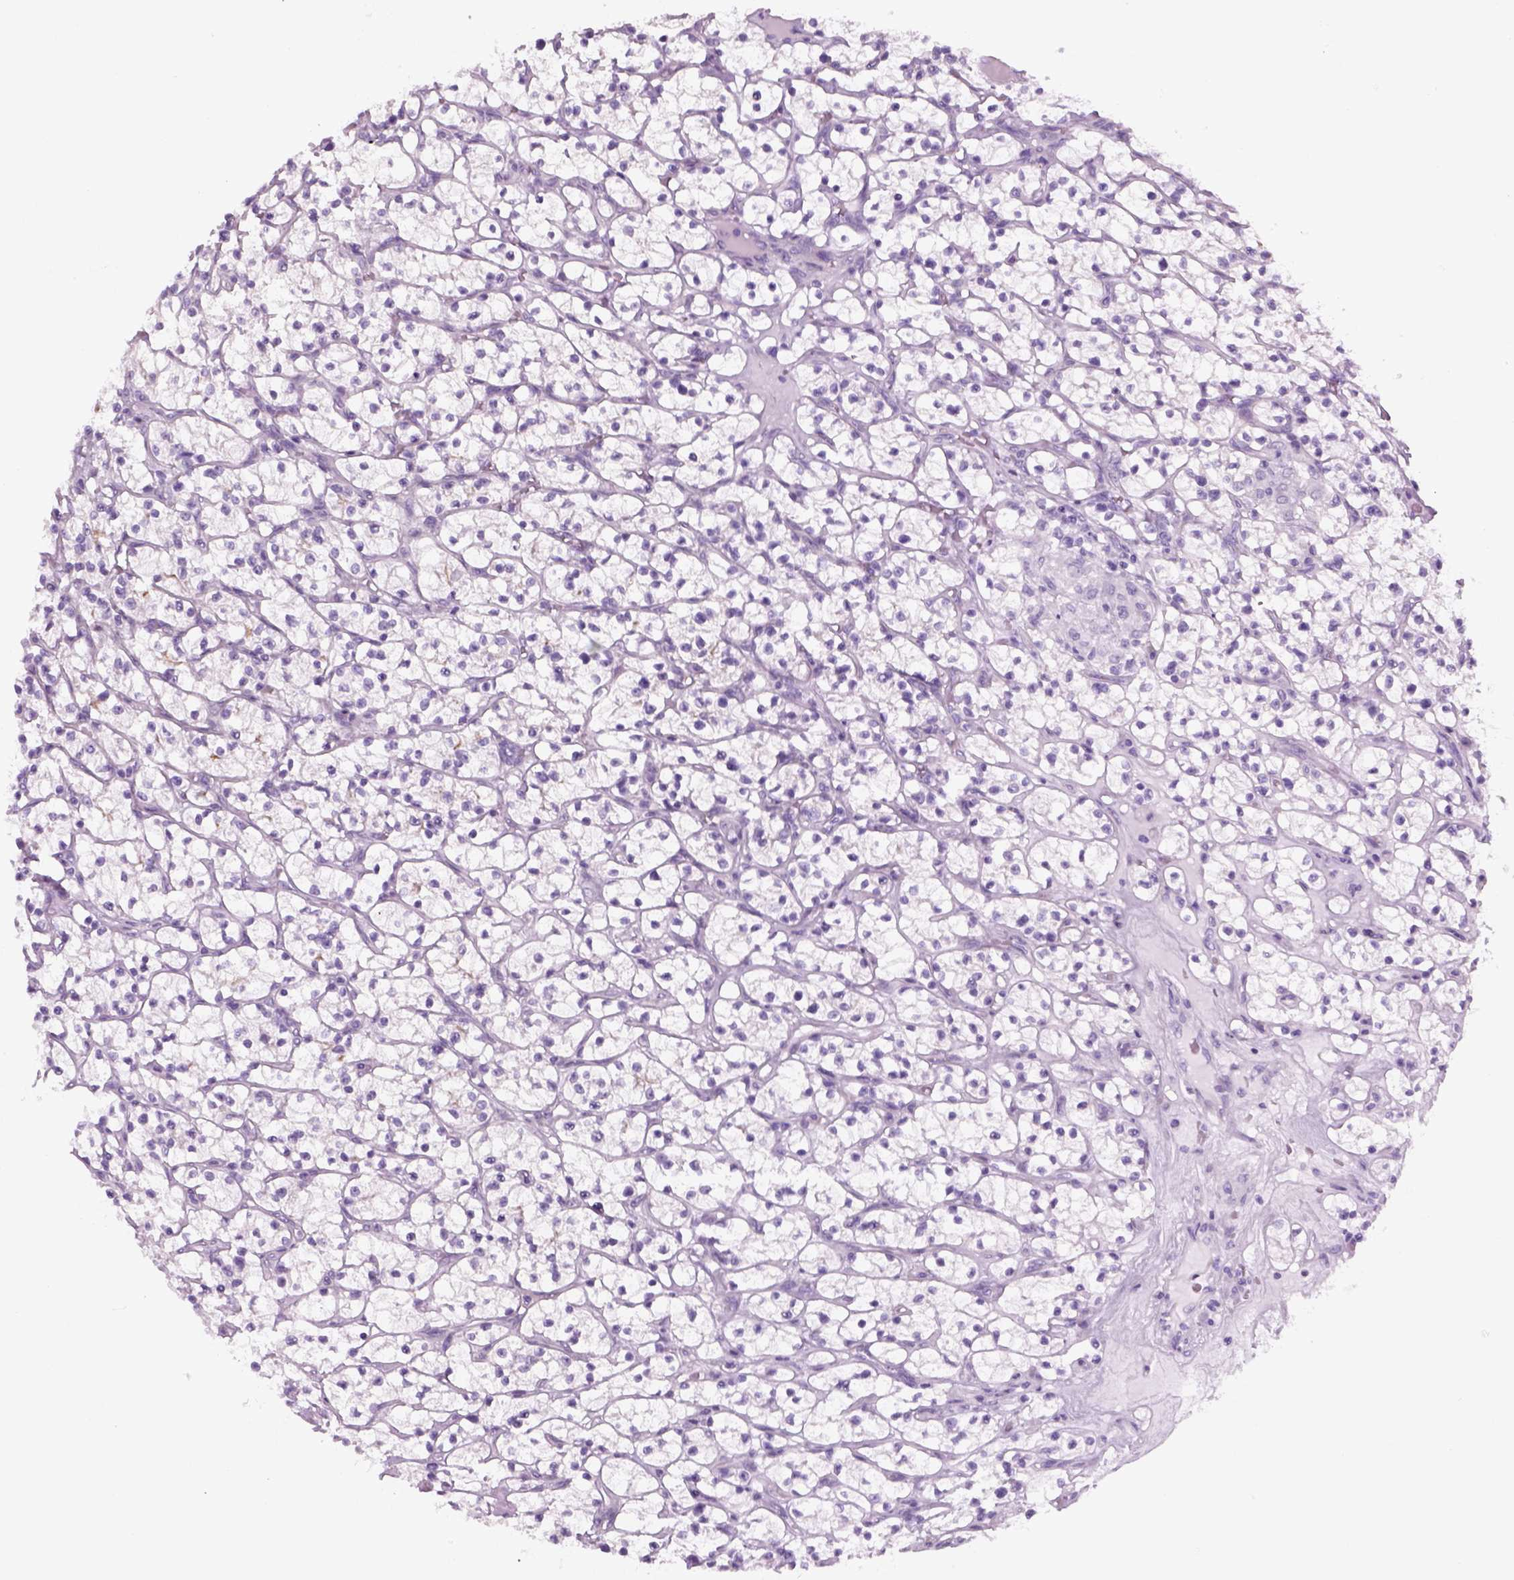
{"staining": {"intensity": "negative", "quantity": "none", "location": "none"}, "tissue": "renal cancer", "cell_type": "Tumor cells", "image_type": "cancer", "snomed": [{"axis": "morphology", "description": "Adenocarcinoma, NOS"}, {"axis": "topography", "description": "Kidney"}], "caption": "High magnification brightfield microscopy of renal adenocarcinoma stained with DAB (brown) and counterstained with hematoxylin (blue): tumor cells show no significant staining.", "gene": "SLC12A5", "patient": {"sex": "female", "age": 64}}